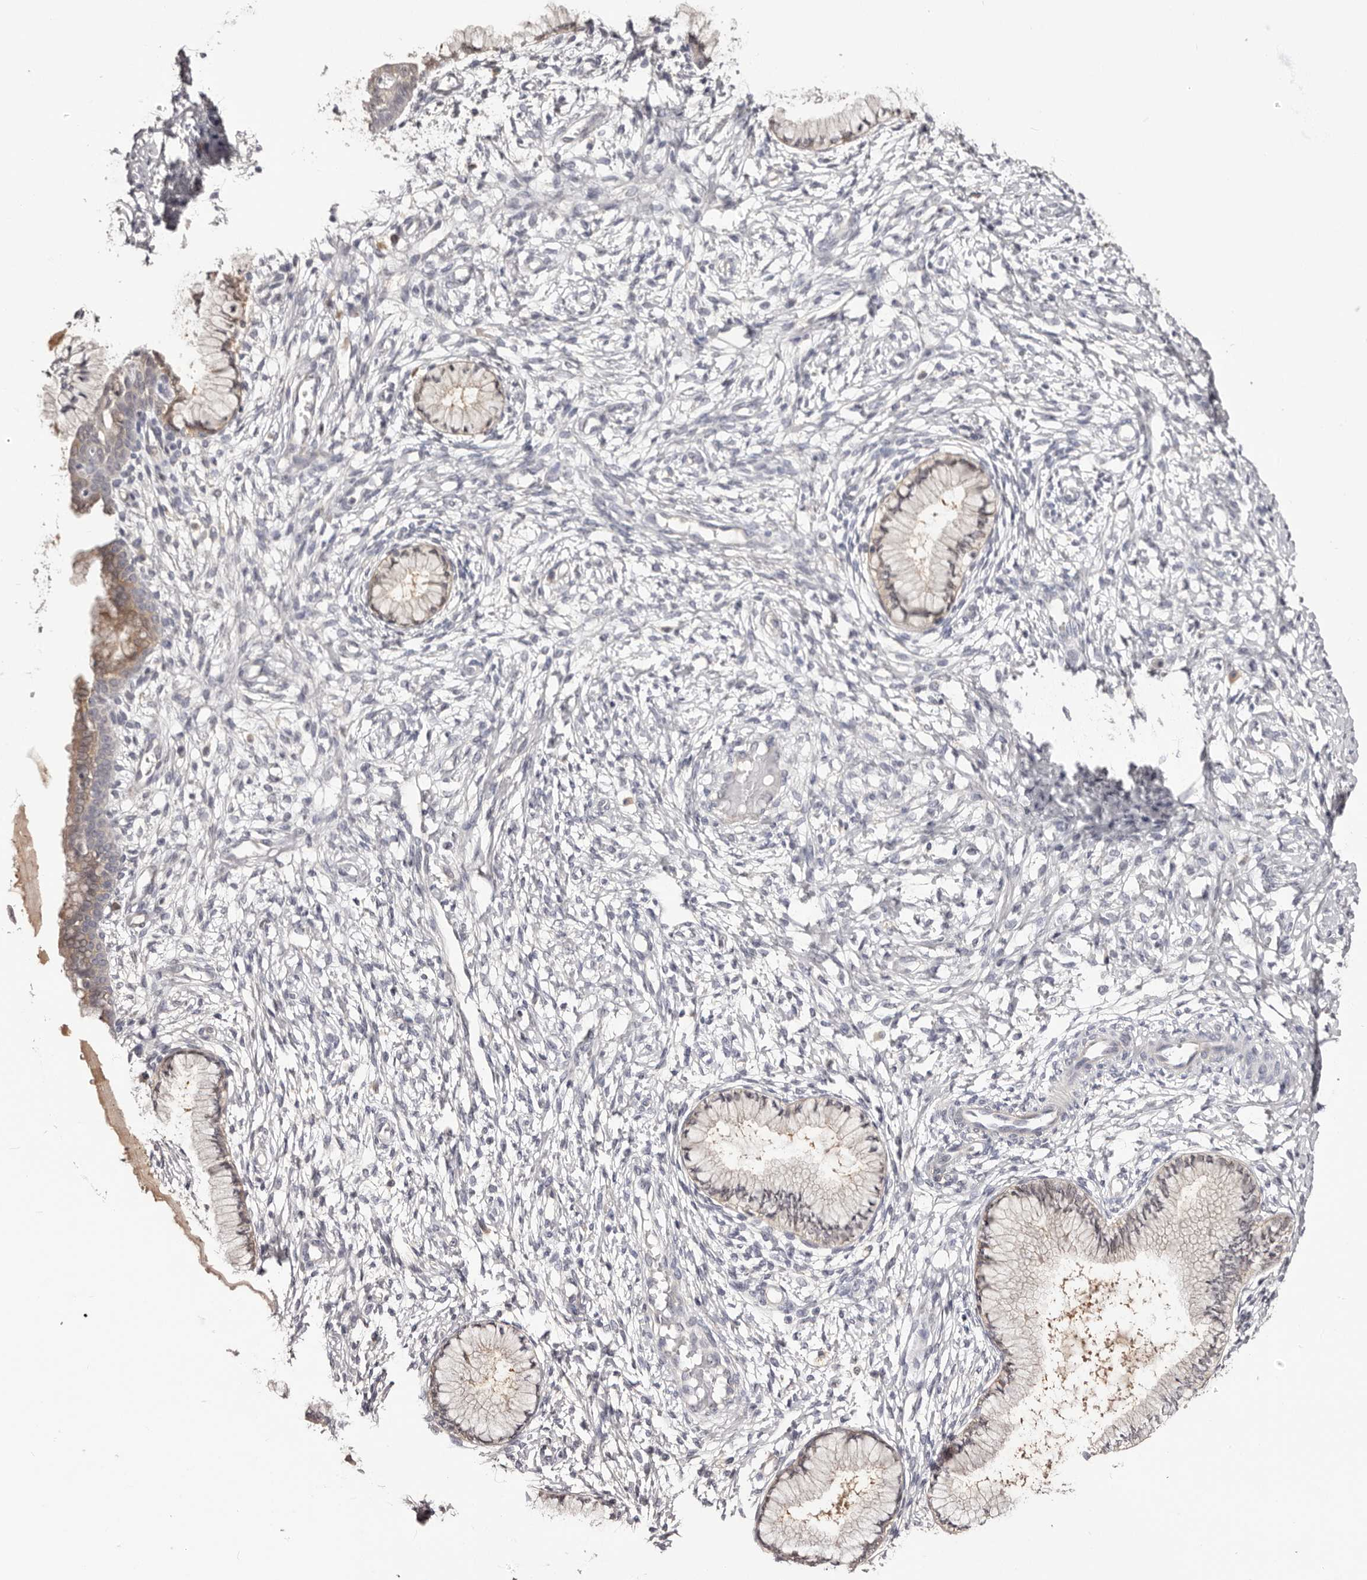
{"staining": {"intensity": "weak", "quantity": "25%-75%", "location": "cytoplasmic/membranous"}, "tissue": "cervix", "cell_type": "Glandular cells", "image_type": "normal", "snomed": [{"axis": "morphology", "description": "Normal tissue, NOS"}, {"axis": "topography", "description": "Cervix"}], "caption": "Immunohistochemical staining of benign human cervix reveals weak cytoplasmic/membranous protein positivity in approximately 25%-75% of glandular cells.", "gene": "KCNJ8", "patient": {"sex": "female", "age": 36}}